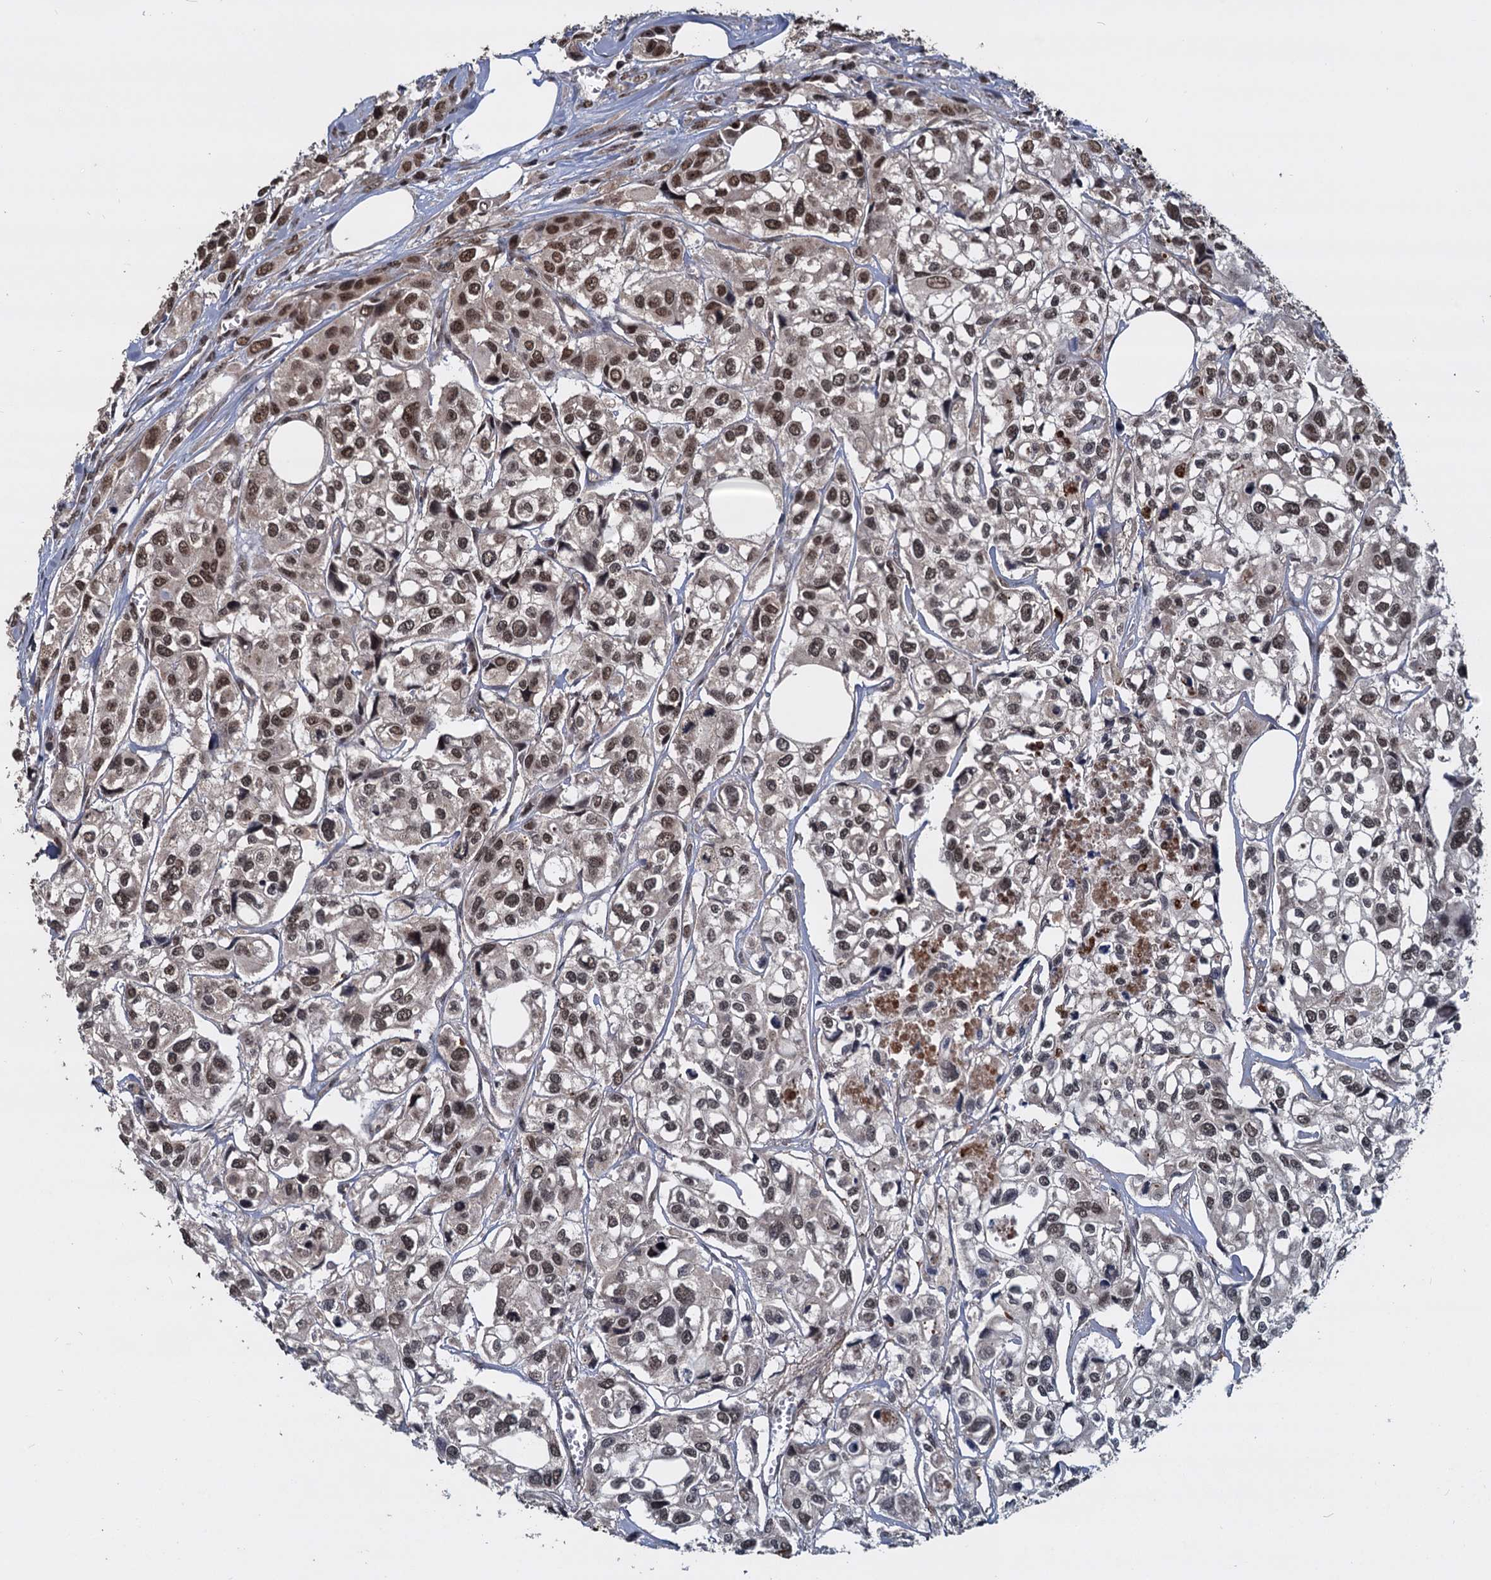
{"staining": {"intensity": "moderate", "quantity": "25%-75%", "location": "nuclear"}, "tissue": "urothelial cancer", "cell_type": "Tumor cells", "image_type": "cancer", "snomed": [{"axis": "morphology", "description": "Urothelial carcinoma, High grade"}, {"axis": "topography", "description": "Urinary bladder"}], "caption": "Tumor cells demonstrate moderate nuclear expression in about 25%-75% of cells in urothelial cancer.", "gene": "FAM216B", "patient": {"sex": "male", "age": 67}}